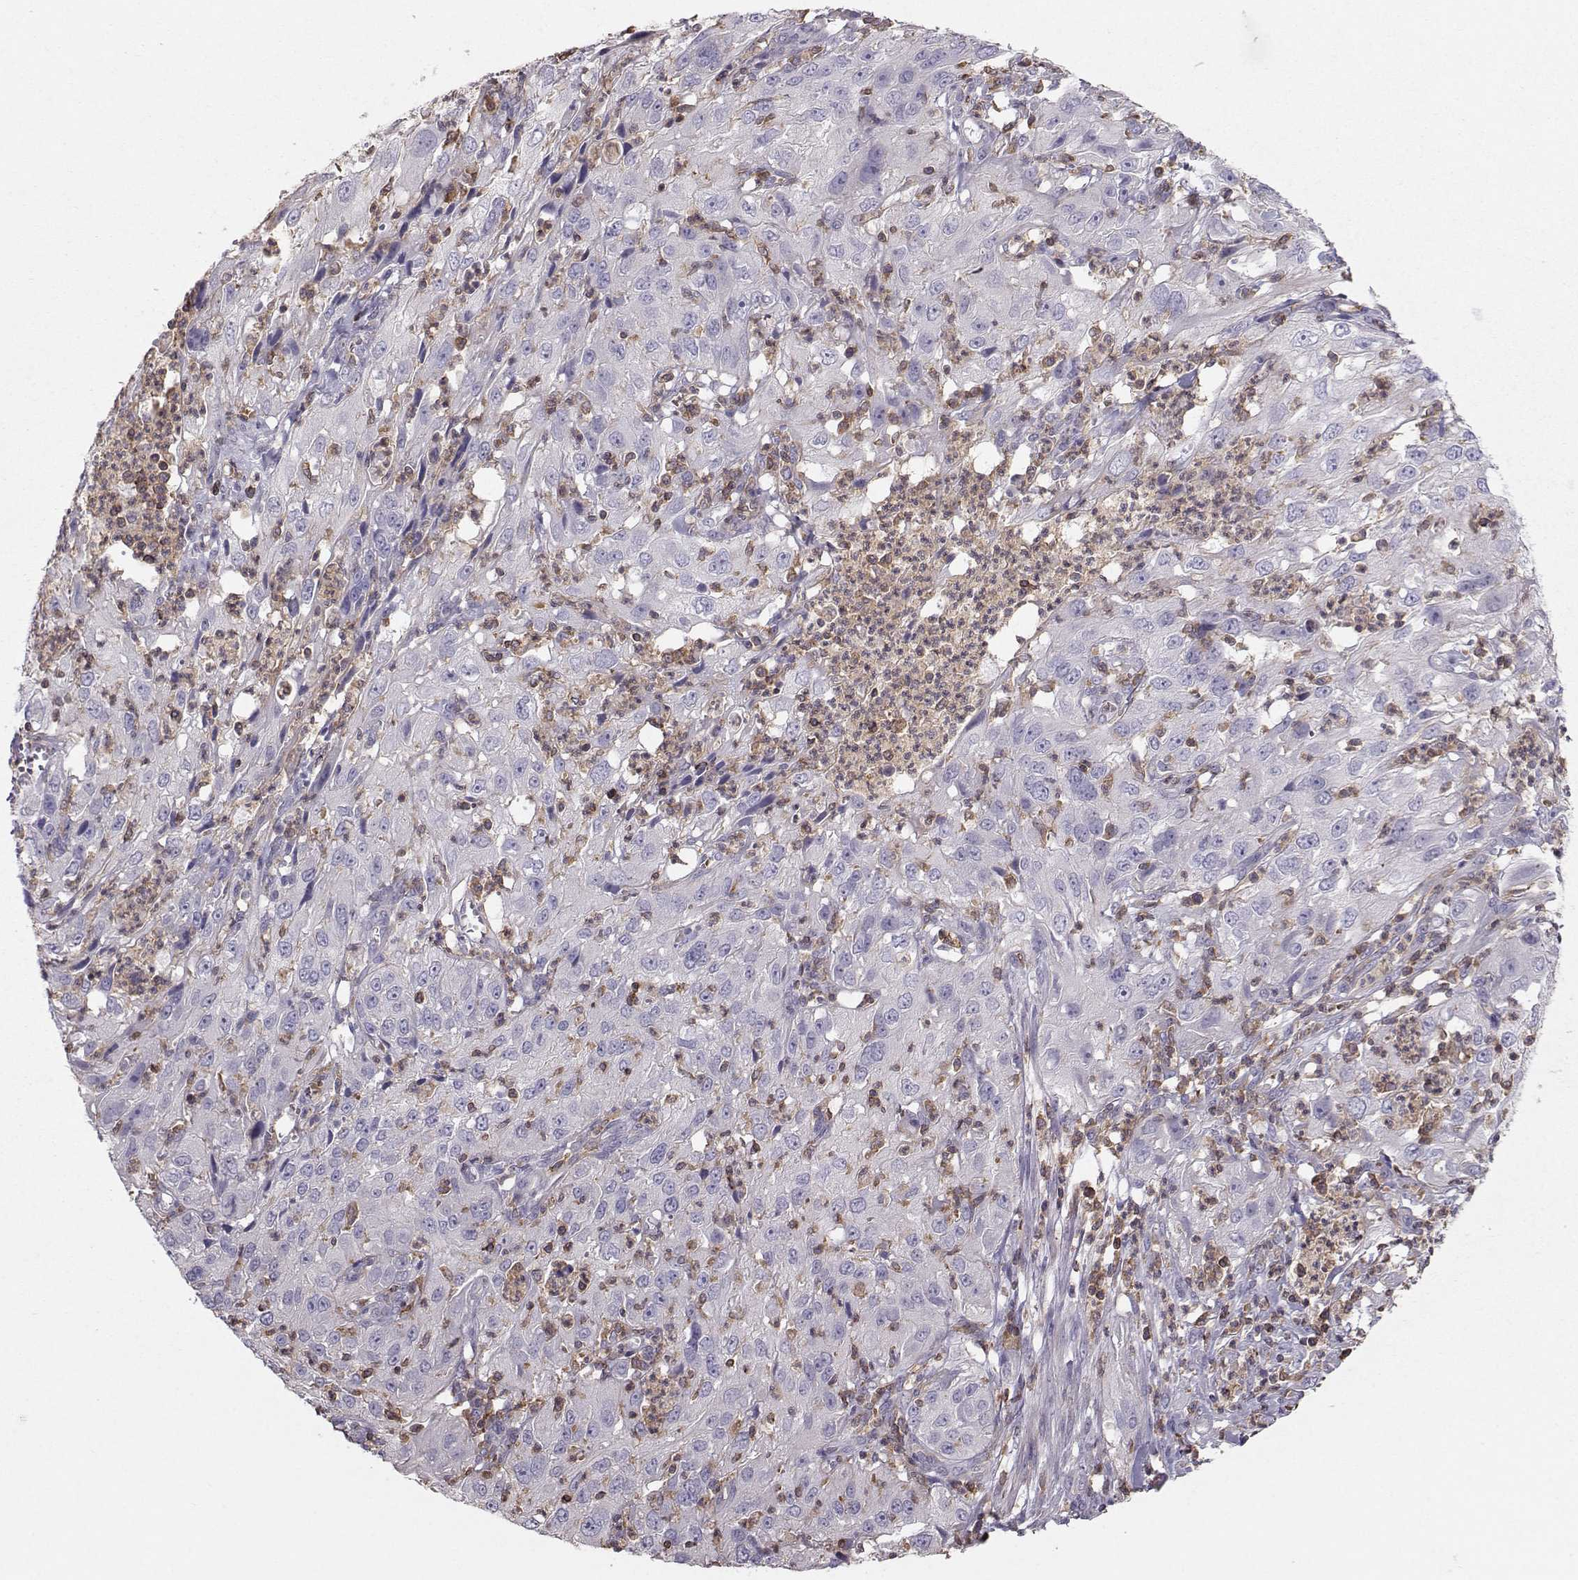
{"staining": {"intensity": "negative", "quantity": "none", "location": "none"}, "tissue": "cervical cancer", "cell_type": "Tumor cells", "image_type": "cancer", "snomed": [{"axis": "morphology", "description": "Squamous cell carcinoma, NOS"}, {"axis": "topography", "description": "Cervix"}], "caption": "This photomicrograph is of cervical squamous cell carcinoma stained with IHC to label a protein in brown with the nuclei are counter-stained blue. There is no positivity in tumor cells.", "gene": "ZBTB32", "patient": {"sex": "female", "age": 32}}